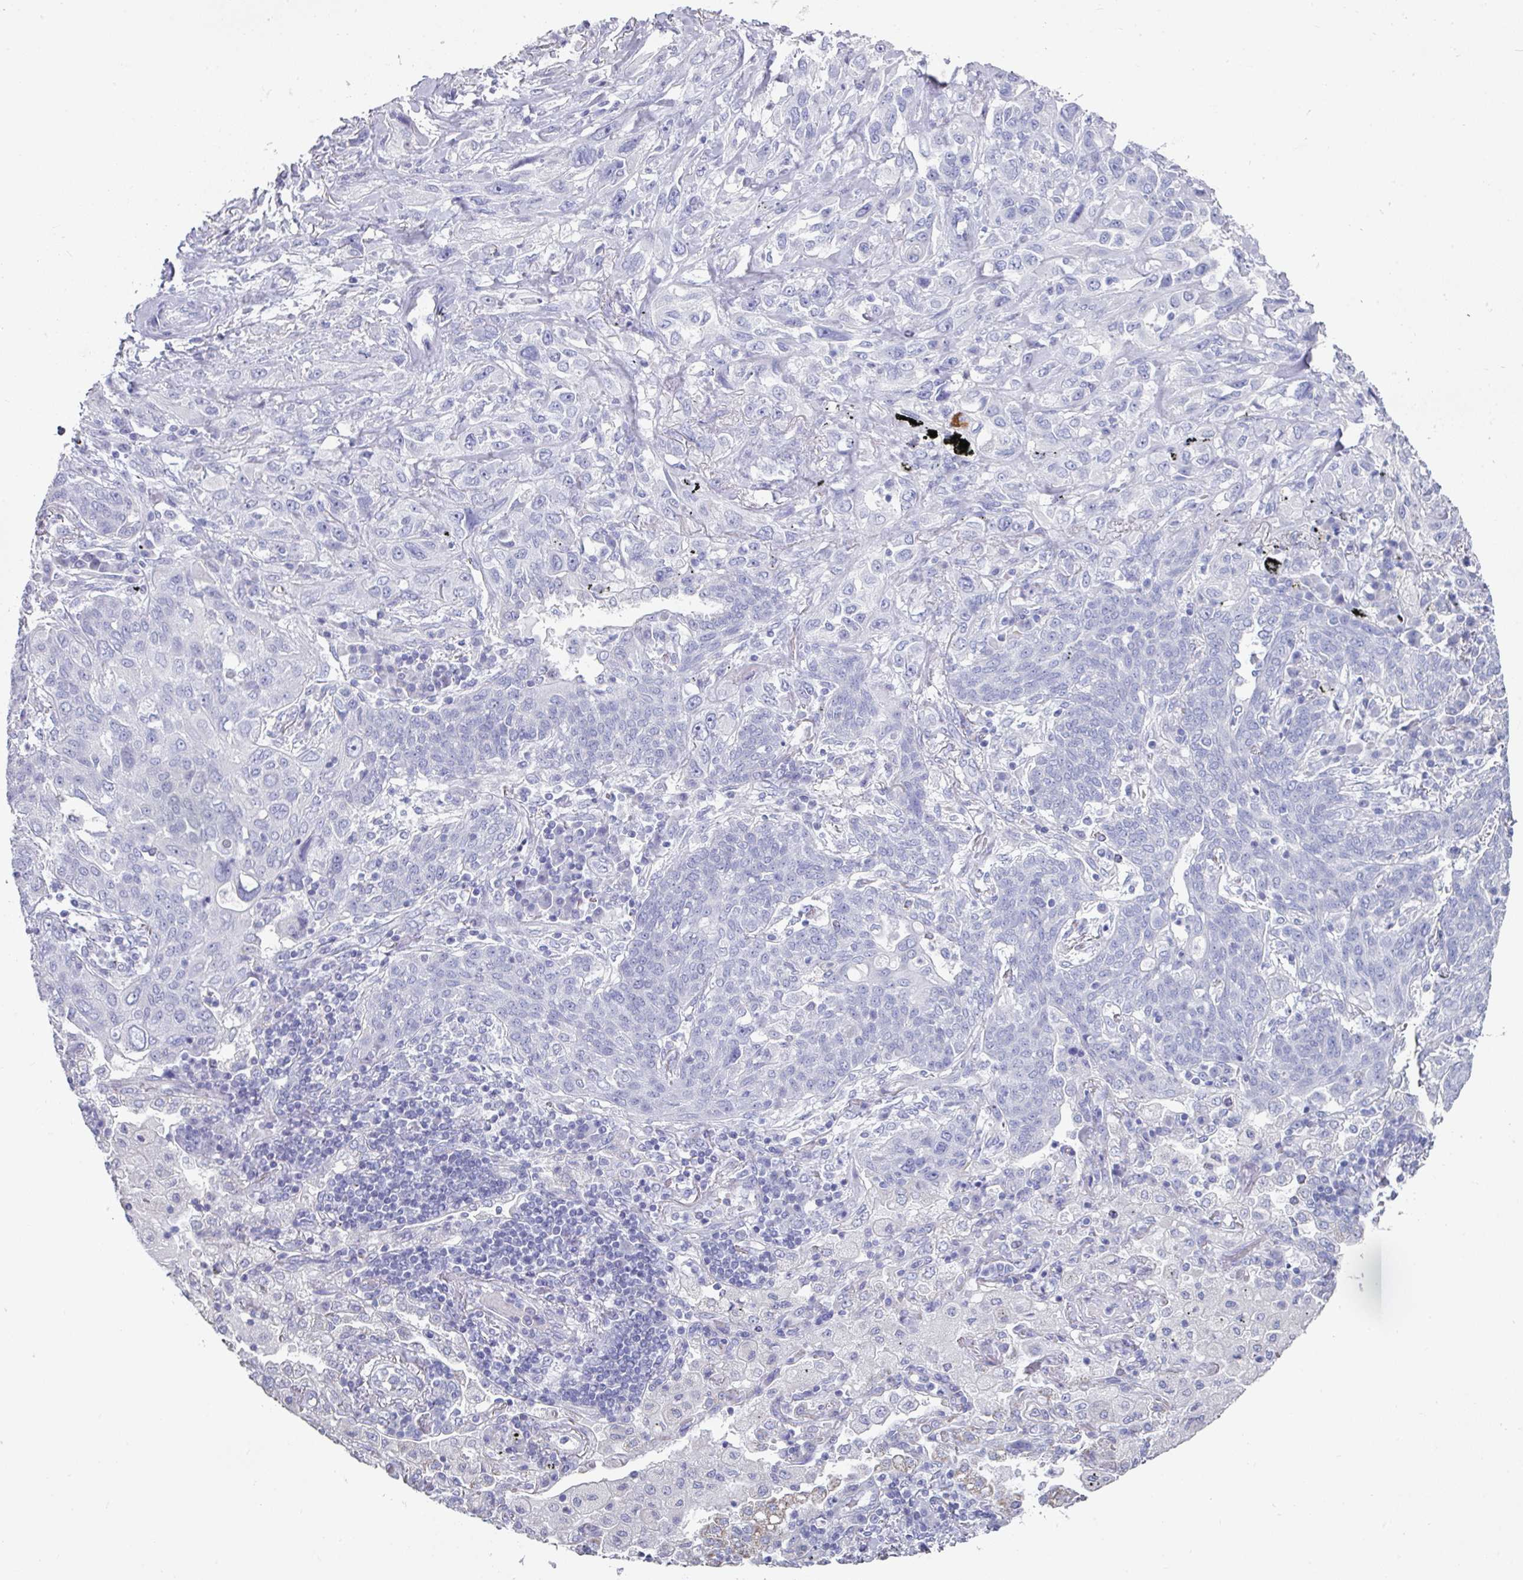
{"staining": {"intensity": "negative", "quantity": "none", "location": "none"}, "tissue": "lung cancer", "cell_type": "Tumor cells", "image_type": "cancer", "snomed": [{"axis": "morphology", "description": "Squamous cell carcinoma, NOS"}, {"axis": "topography", "description": "Lung"}], "caption": "Human lung squamous cell carcinoma stained for a protein using immunohistochemistry (IHC) displays no positivity in tumor cells.", "gene": "SETBP1", "patient": {"sex": "female", "age": 70}}